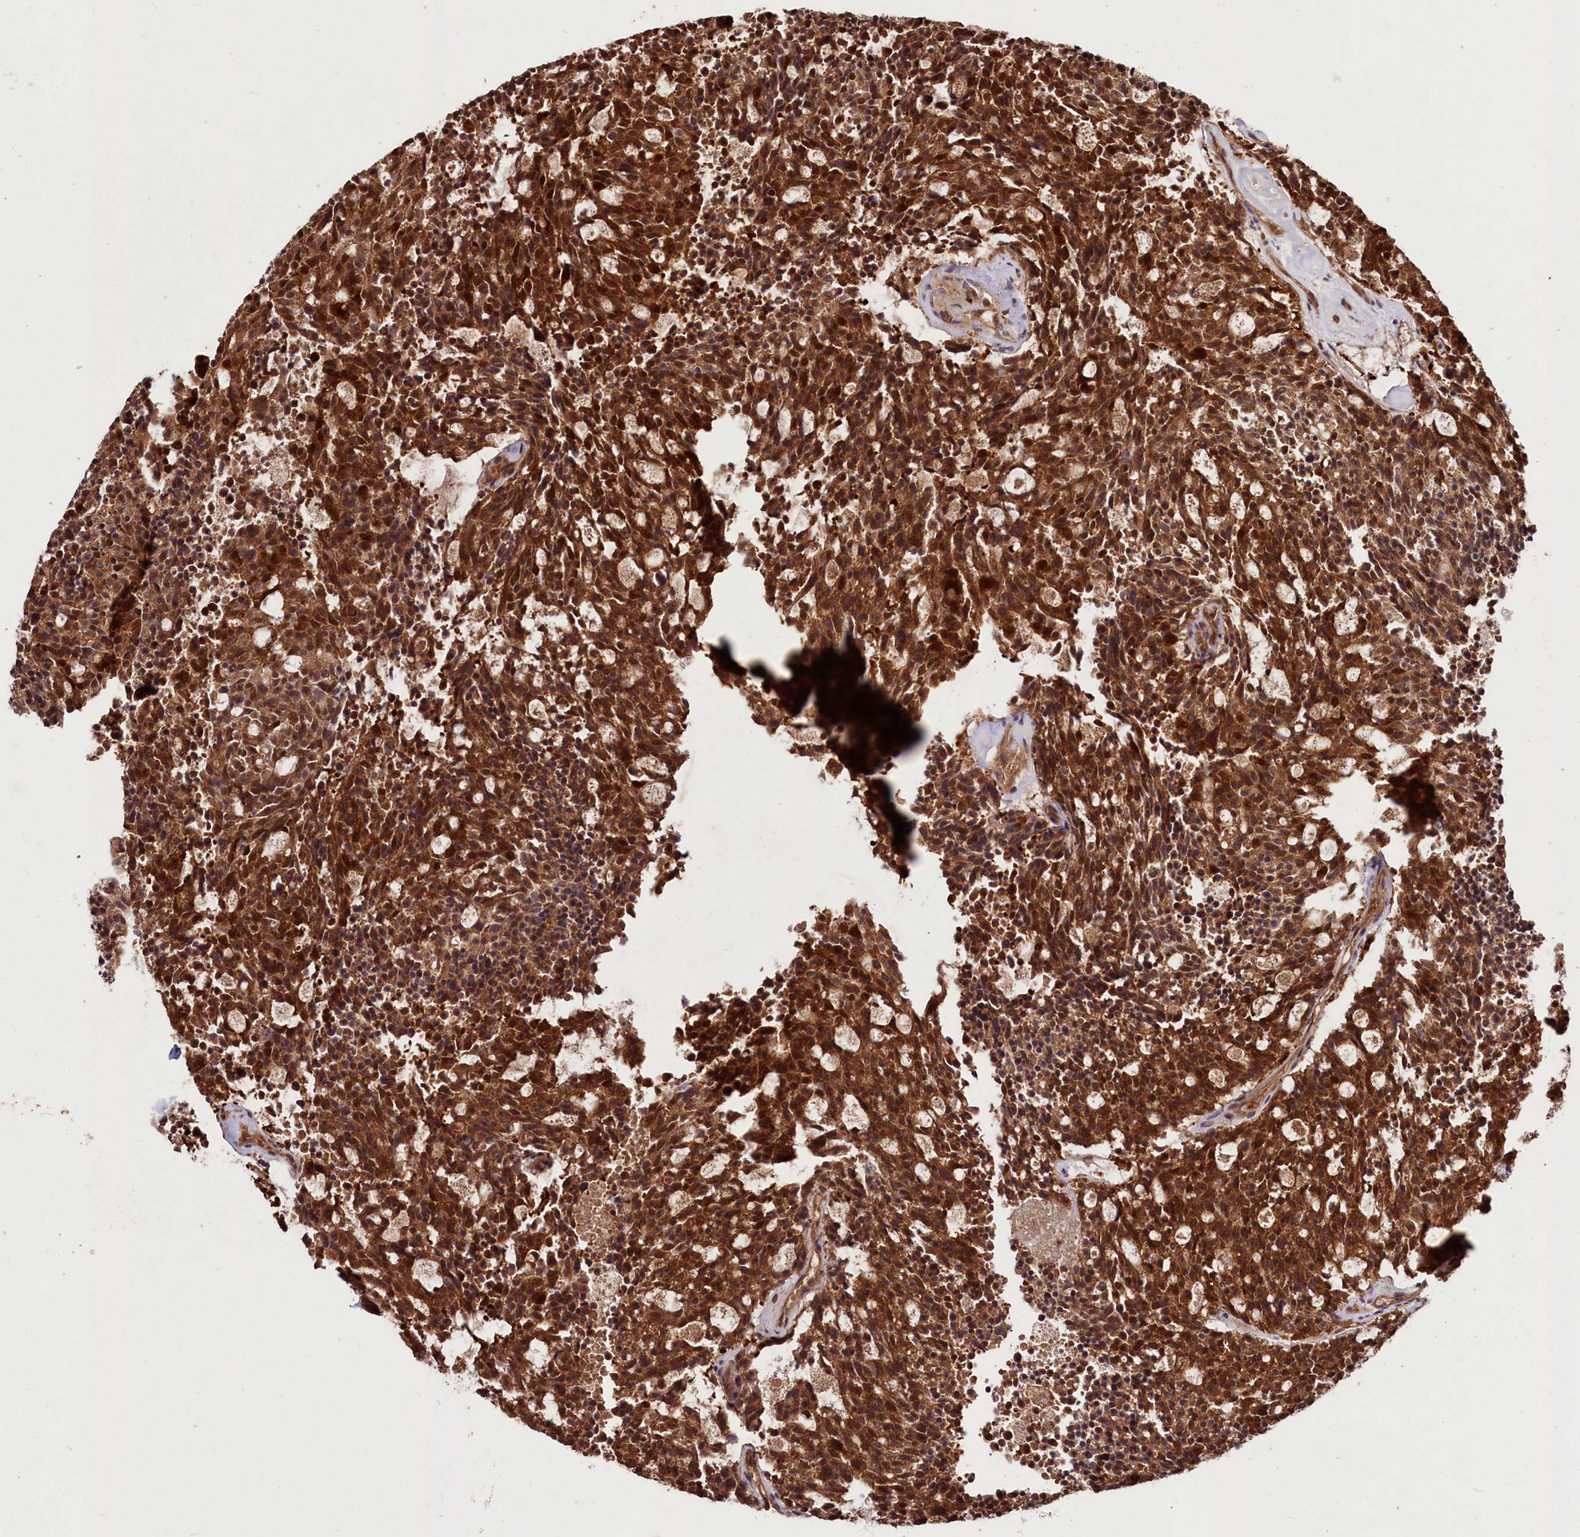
{"staining": {"intensity": "strong", "quantity": ">75%", "location": "cytoplasmic/membranous"}, "tissue": "carcinoid", "cell_type": "Tumor cells", "image_type": "cancer", "snomed": [{"axis": "morphology", "description": "Carcinoid, malignant, NOS"}, {"axis": "topography", "description": "Pancreas"}], "caption": "A photomicrograph of carcinoid (malignant) stained for a protein demonstrates strong cytoplasmic/membranous brown staining in tumor cells.", "gene": "KLRB1", "patient": {"sex": "female", "age": 54}}